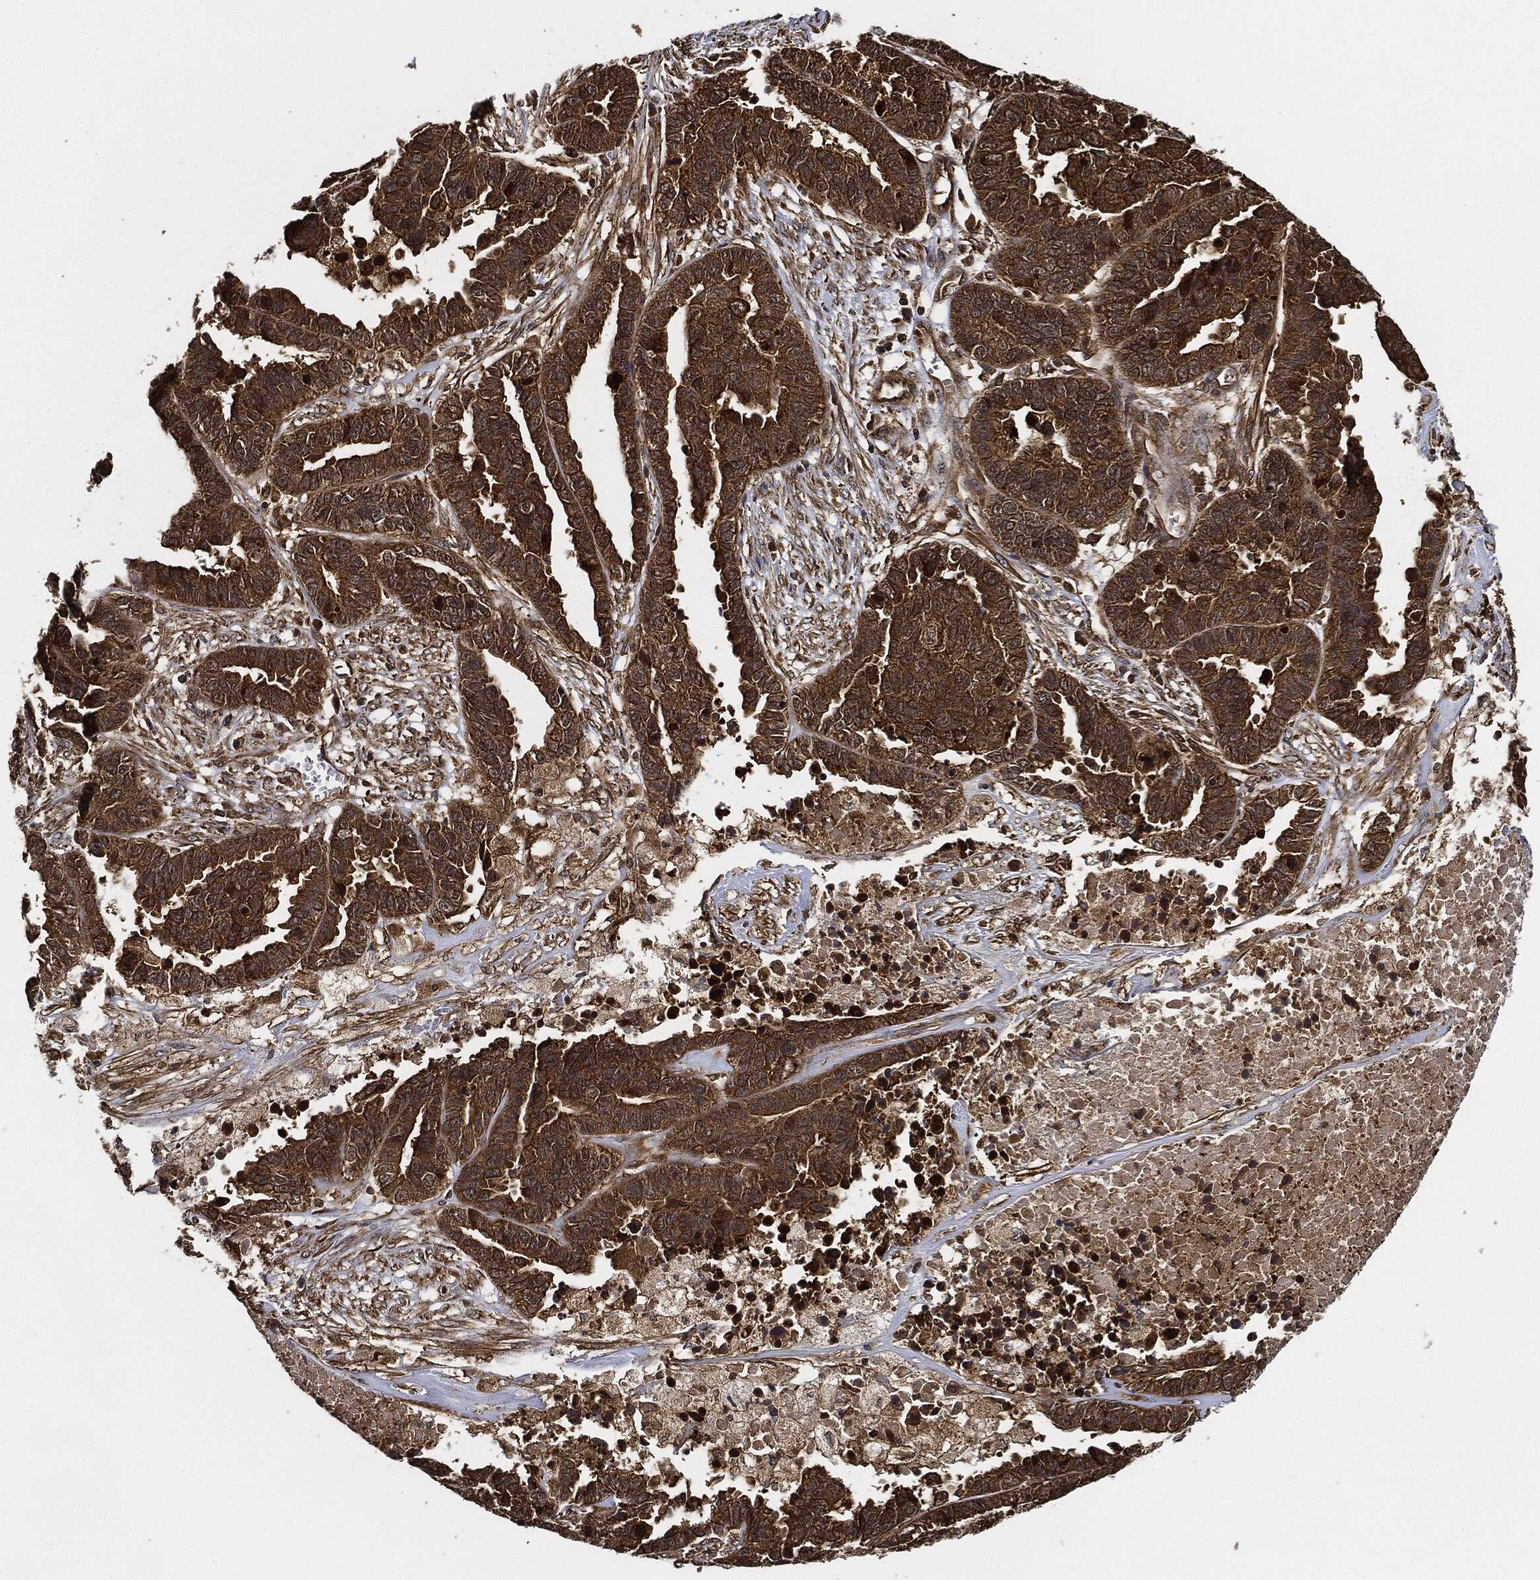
{"staining": {"intensity": "strong", "quantity": ">75%", "location": "cytoplasmic/membranous"}, "tissue": "ovarian cancer", "cell_type": "Tumor cells", "image_type": "cancer", "snomed": [{"axis": "morphology", "description": "Cystadenocarcinoma, serous, NOS"}, {"axis": "topography", "description": "Ovary"}], "caption": "Protein expression analysis of human serous cystadenocarcinoma (ovarian) reveals strong cytoplasmic/membranous positivity in about >75% of tumor cells.", "gene": "CEP290", "patient": {"sex": "female", "age": 87}}